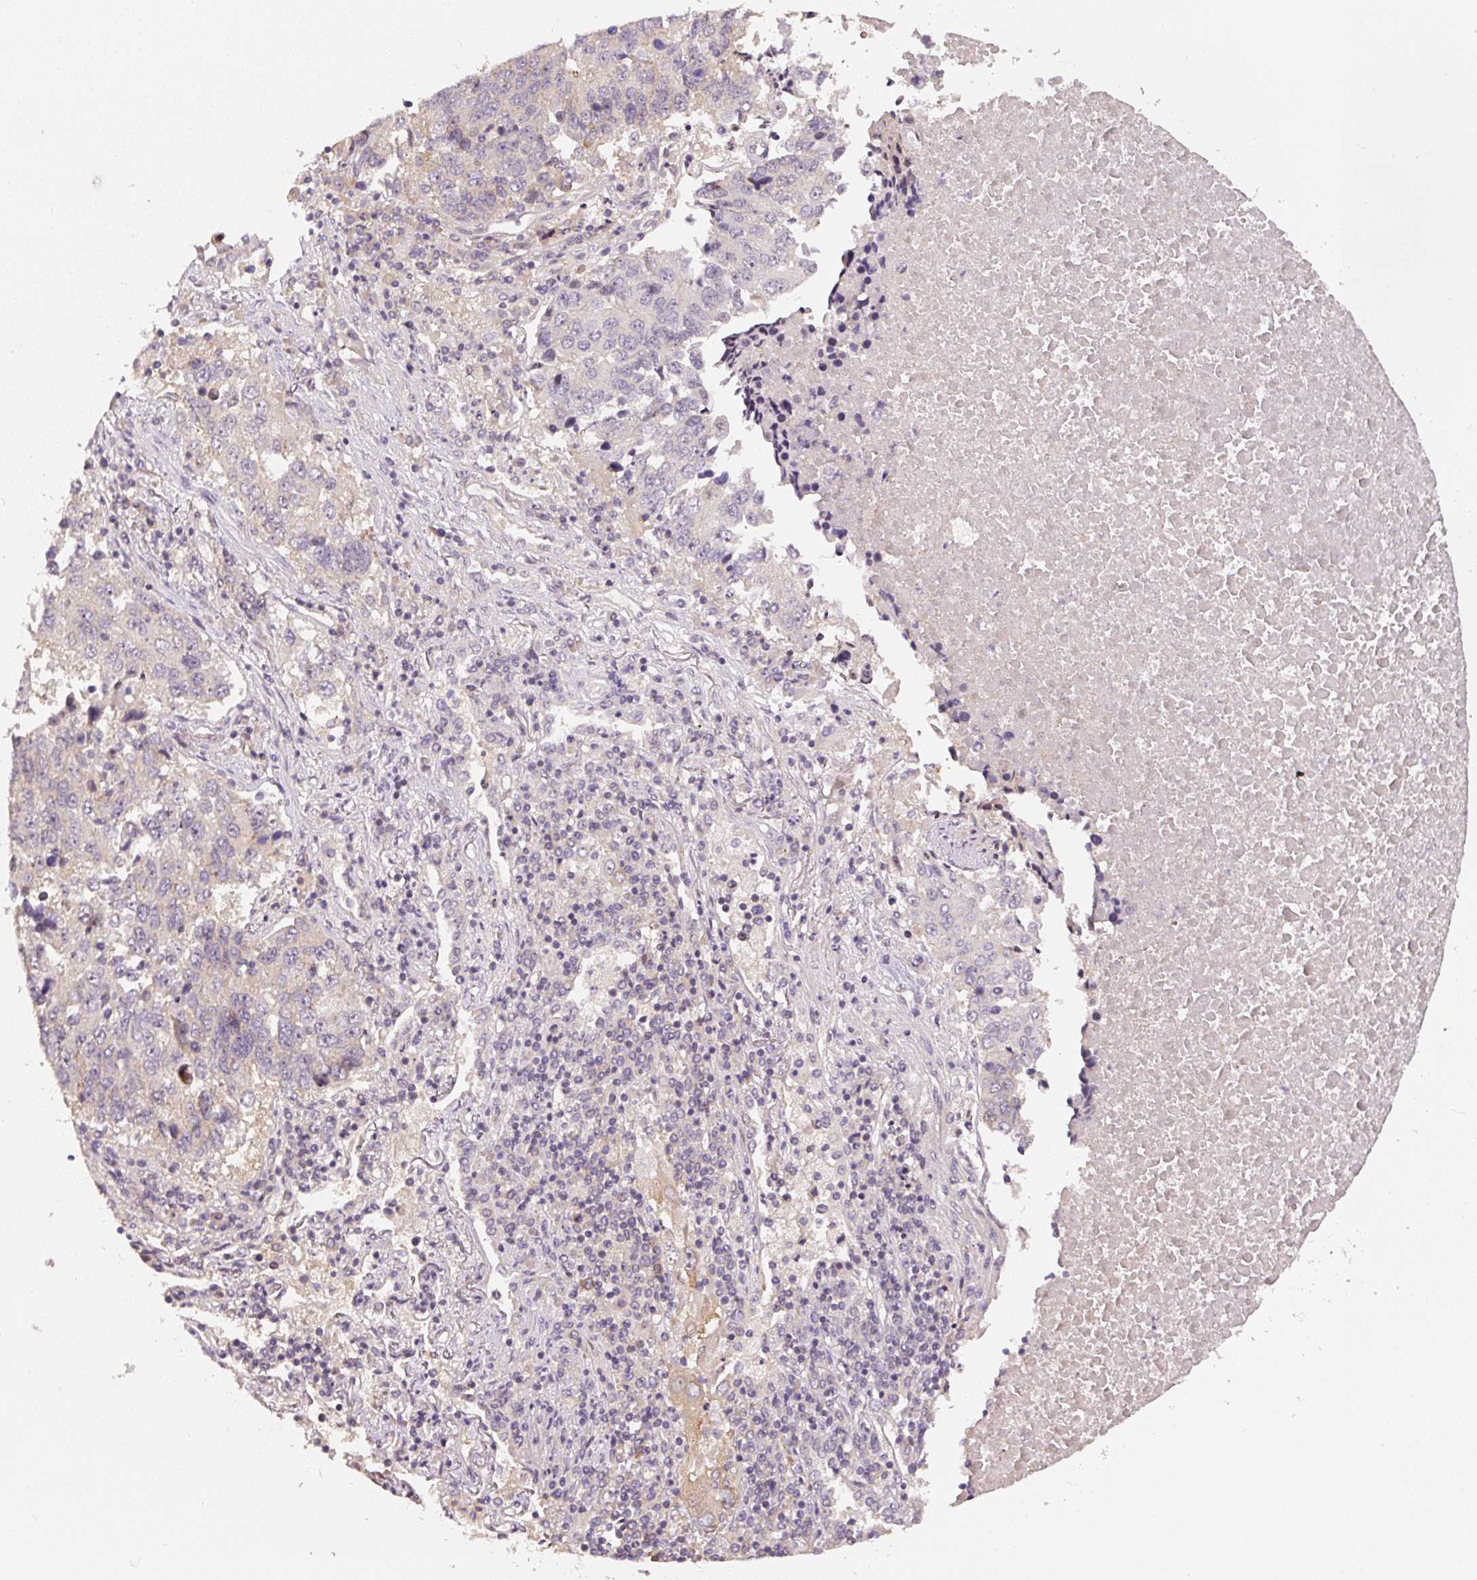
{"staining": {"intensity": "negative", "quantity": "none", "location": "none"}, "tissue": "lung cancer", "cell_type": "Tumor cells", "image_type": "cancer", "snomed": [{"axis": "morphology", "description": "Squamous cell carcinoma, NOS"}, {"axis": "topography", "description": "Lung"}], "caption": "The image reveals no staining of tumor cells in squamous cell carcinoma (lung).", "gene": "PWWP3B", "patient": {"sex": "female", "age": 66}}